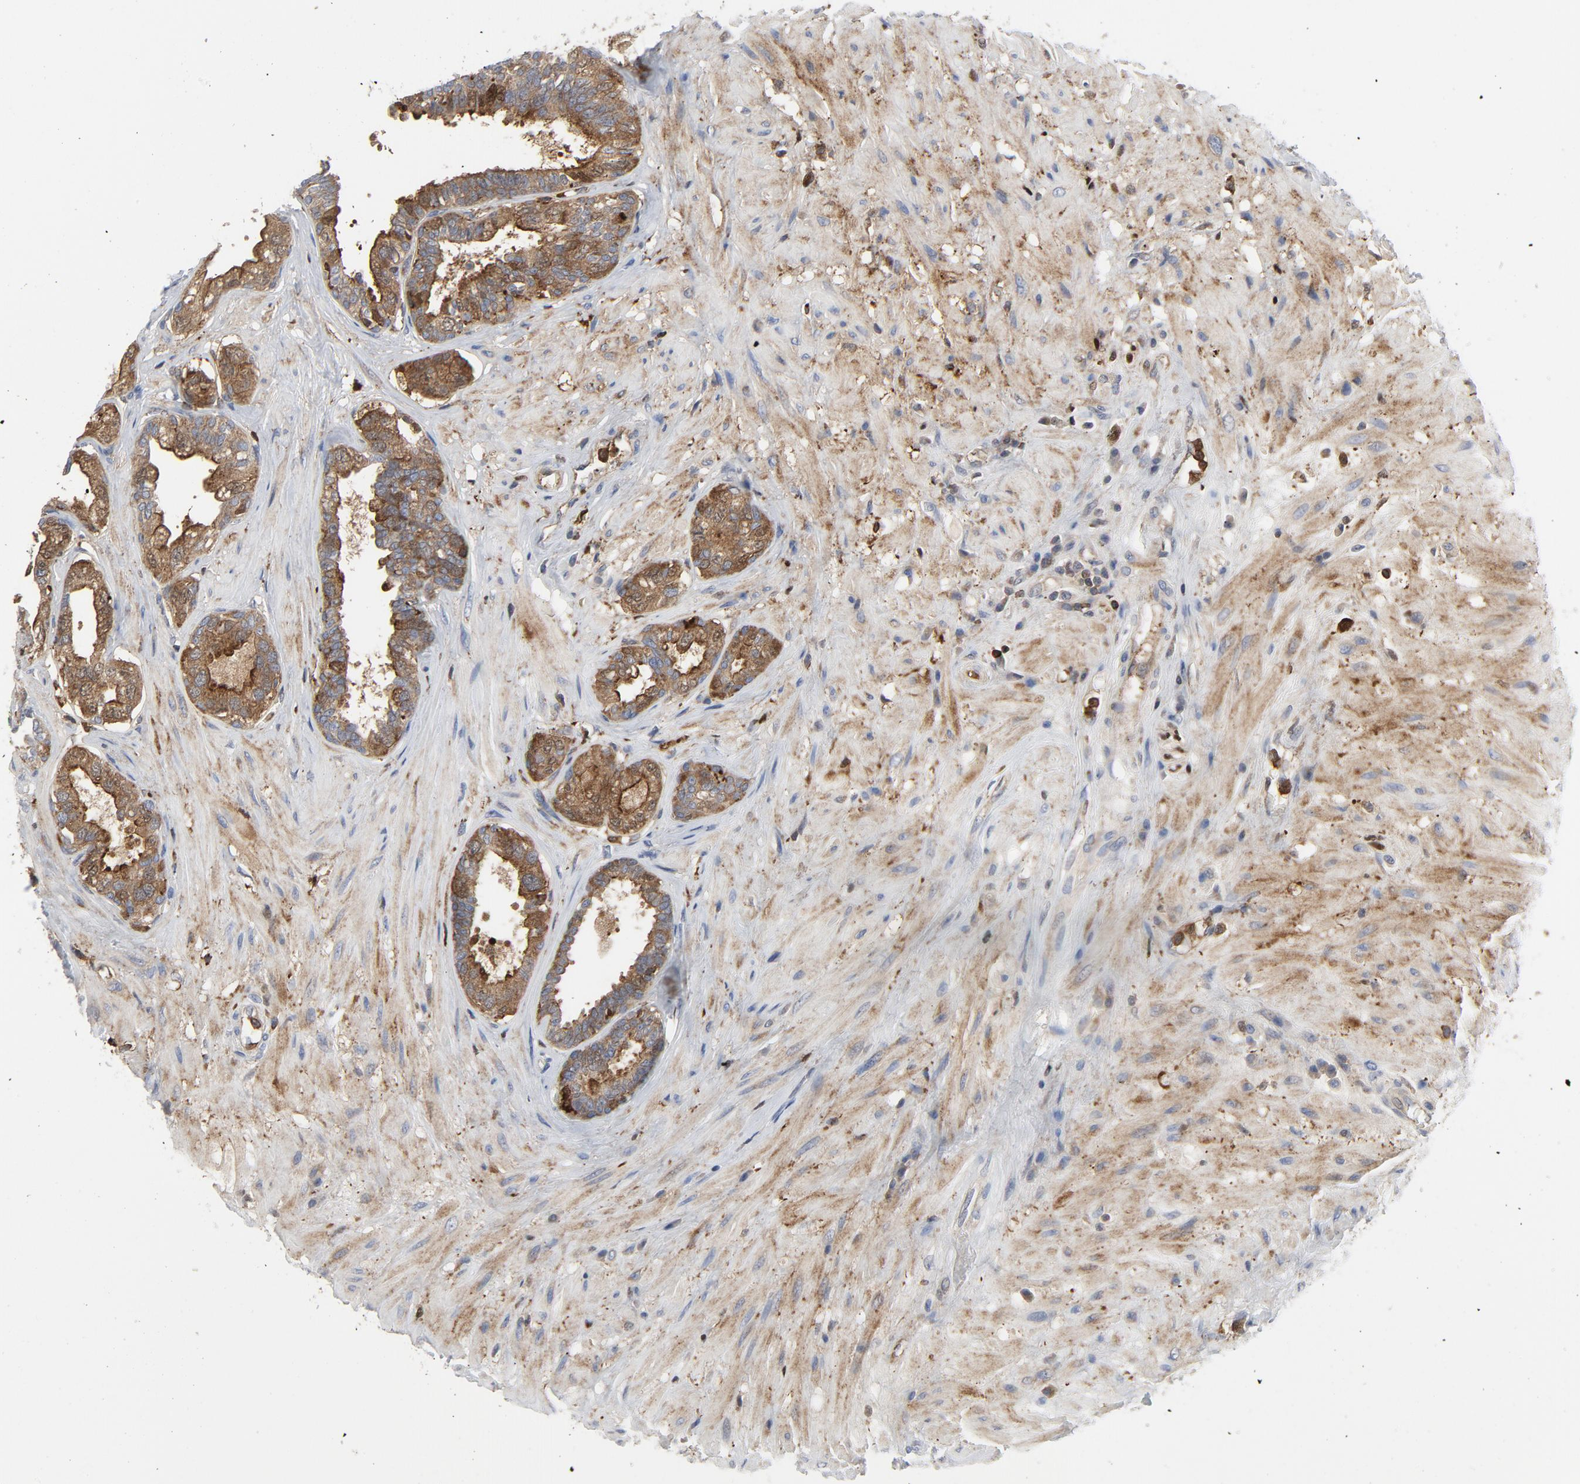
{"staining": {"intensity": "moderate", "quantity": ">75%", "location": "cytoplasmic/membranous"}, "tissue": "seminal vesicle", "cell_type": "Glandular cells", "image_type": "normal", "snomed": [{"axis": "morphology", "description": "Normal tissue, NOS"}, {"axis": "topography", "description": "Seminal veicle"}], "caption": "Immunohistochemical staining of normal human seminal vesicle reveals moderate cytoplasmic/membranous protein positivity in about >75% of glandular cells. The protein of interest is shown in brown color, while the nuclei are stained blue.", "gene": "YES1", "patient": {"sex": "male", "age": 61}}